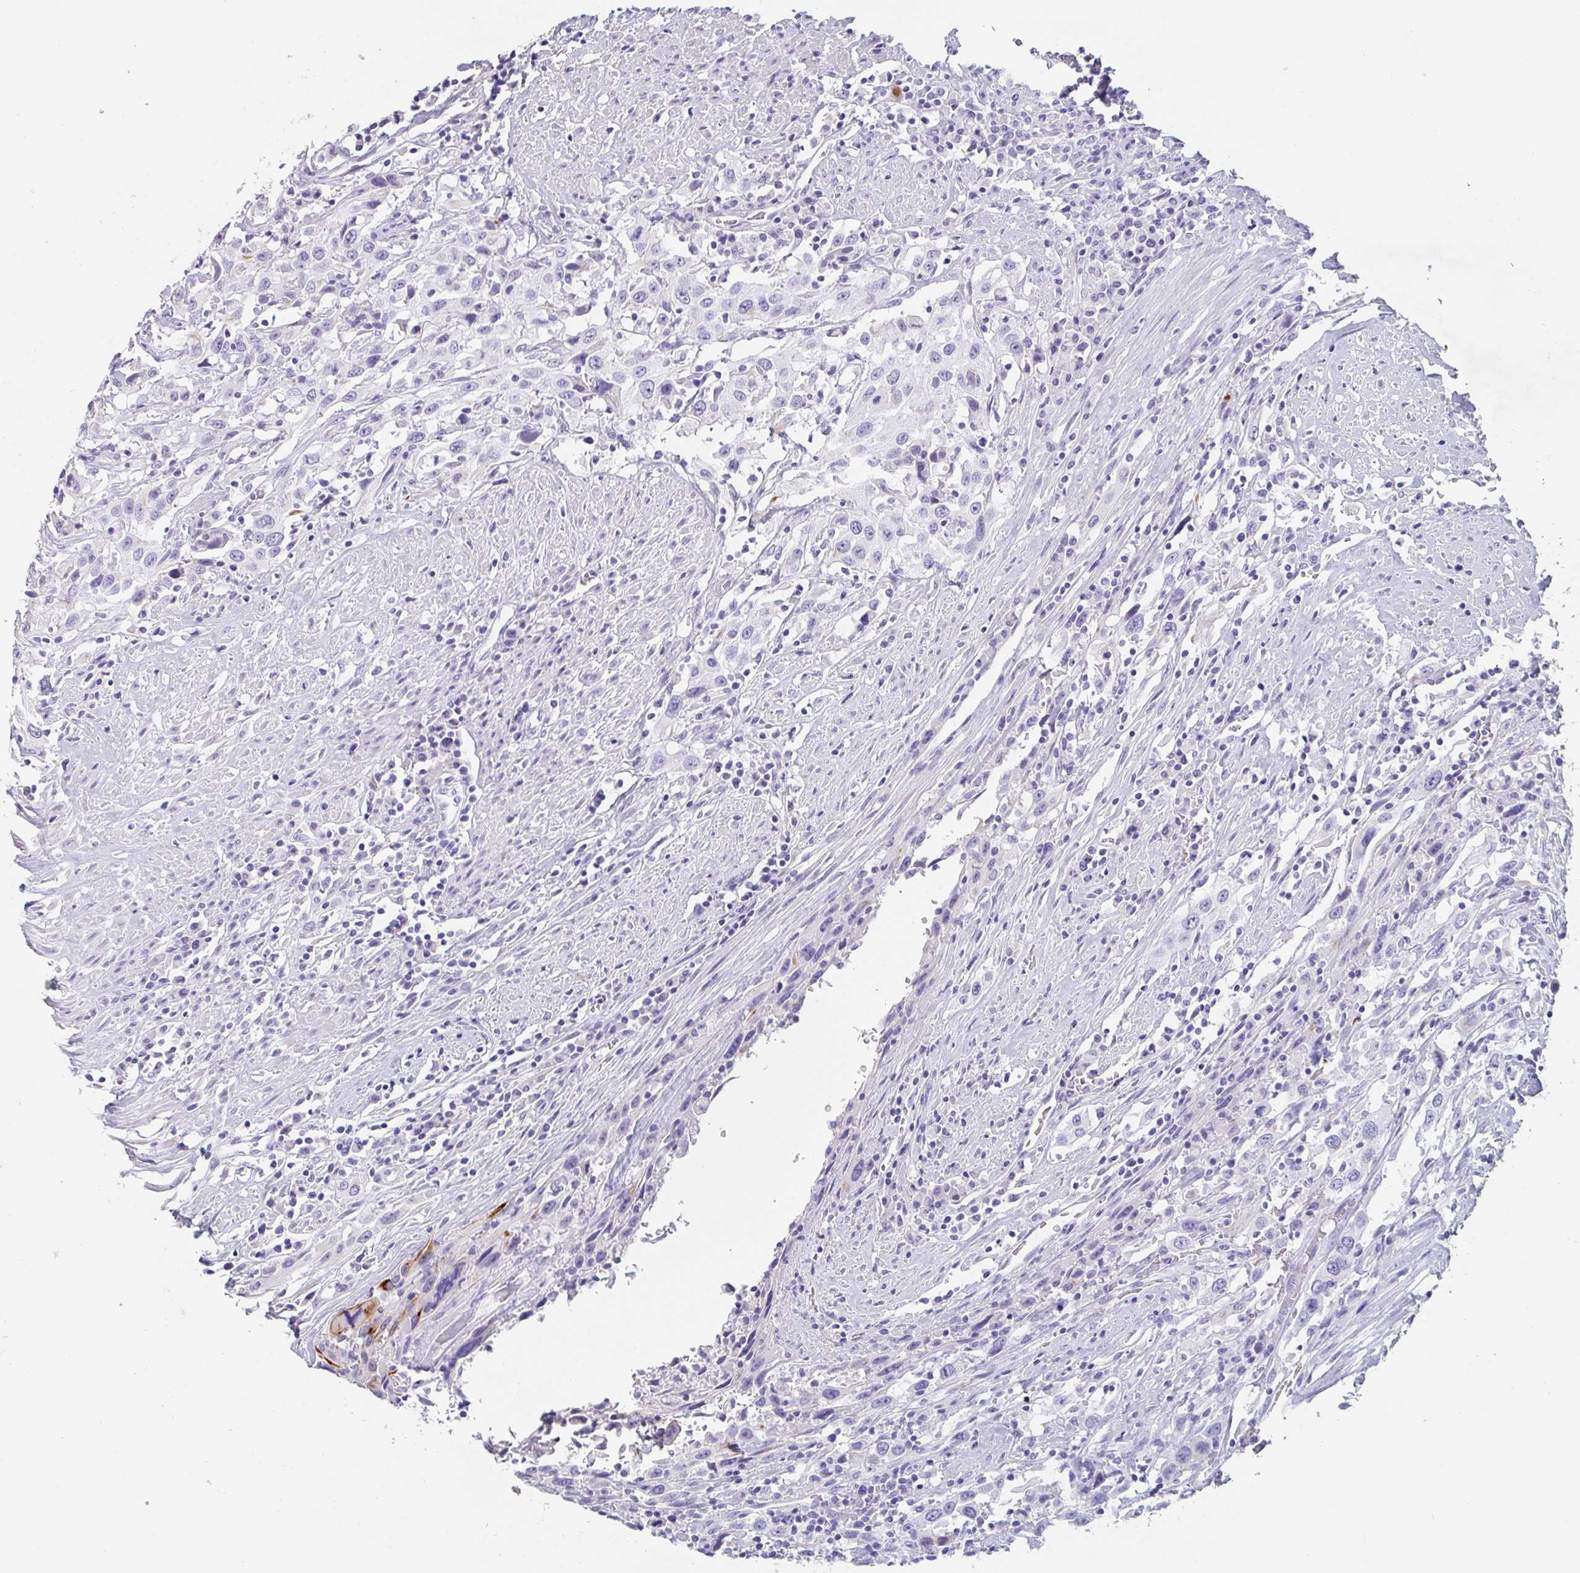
{"staining": {"intensity": "negative", "quantity": "none", "location": "none"}, "tissue": "urothelial cancer", "cell_type": "Tumor cells", "image_type": "cancer", "snomed": [{"axis": "morphology", "description": "Urothelial carcinoma, High grade"}, {"axis": "topography", "description": "Urinary bladder"}], "caption": "An IHC histopathology image of urothelial cancer is shown. There is no staining in tumor cells of urothelial cancer.", "gene": "EMC4", "patient": {"sex": "male", "age": 61}}